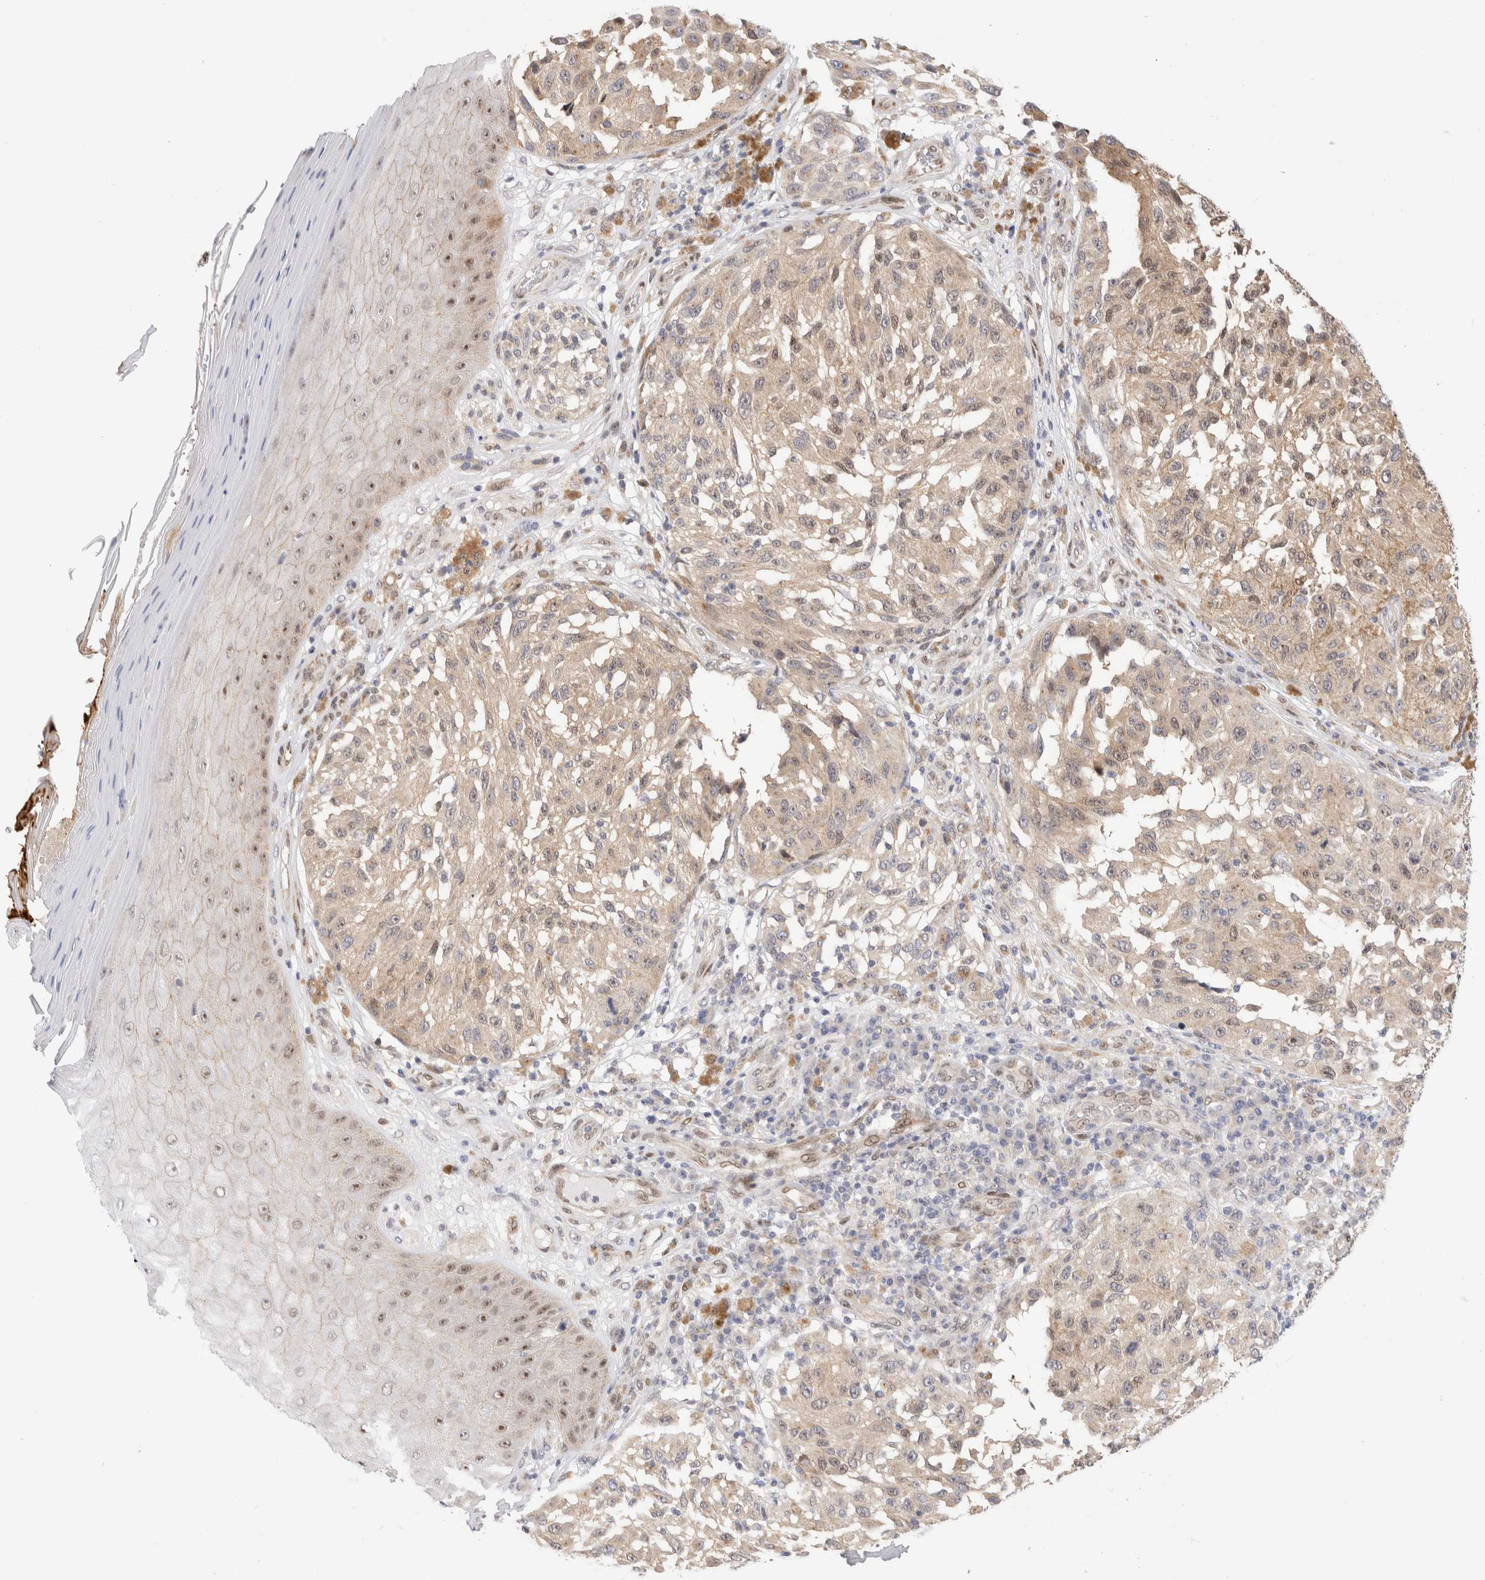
{"staining": {"intensity": "weak", "quantity": ">75%", "location": "nuclear"}, "tissue": "melanoma", "cell_type": "Tumor cells", "image_type": "cancer", "snomed": [{"axis": "morphology", "description": "Malignant melanoma, NOS"}, {"axis": "topography", "description": "Skin"}], "caption": "Immunohistochemistry (DAB (3,3'-diaminobenzidine)) staining of human melanoma reveals weak nuclear protein positivity in about >75% of tumor cells.", "gene": "NSMAF", "patient": {"sex": "female", "age": 73}}